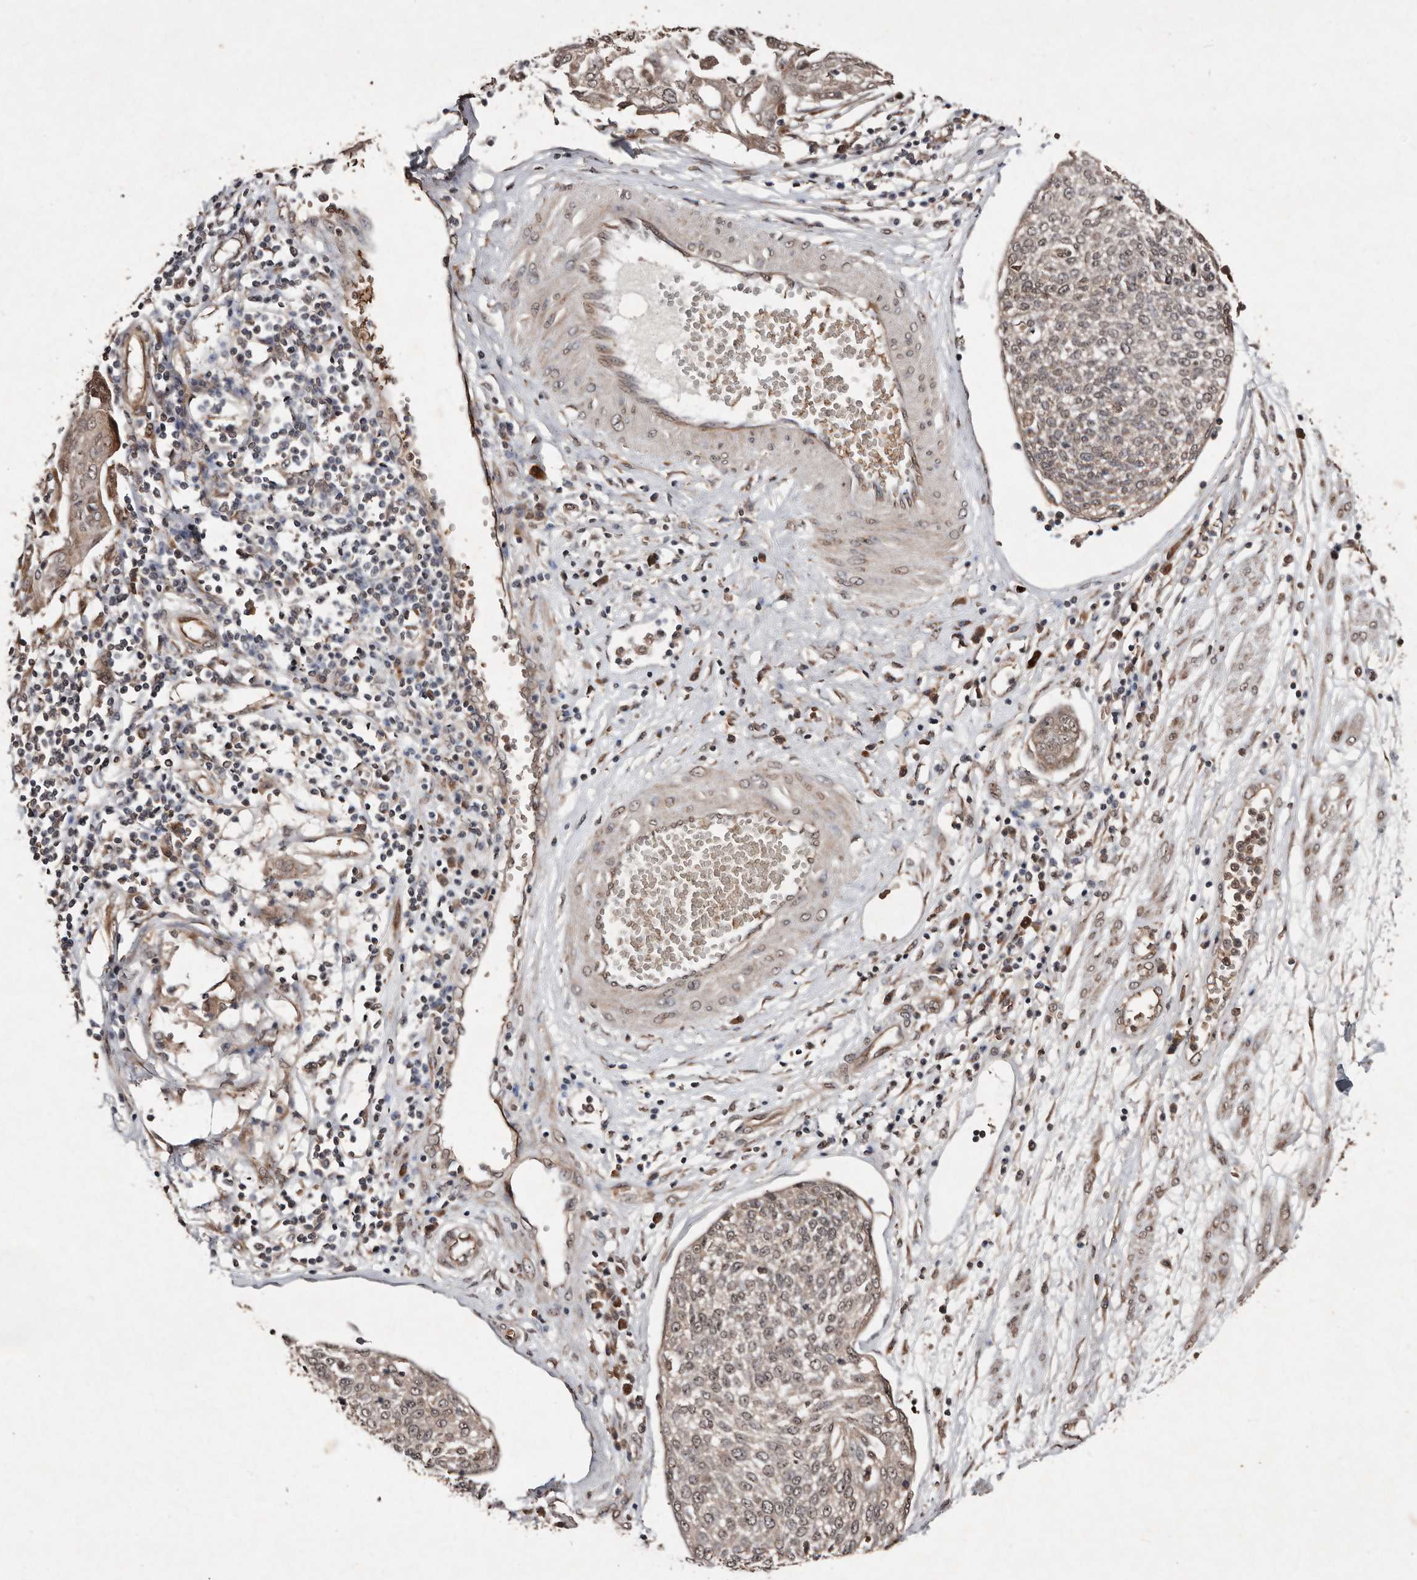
{"staining": {"intensity": "weak", "quantity": ">75%", "location": "cytoplasmic/membranous,nuclear"}, "tissue": "cervical cancer", "cell_type": "Tumor cells", "image_type": "cancer", "snomed": [{"axis": "morphology", "description": "Squamous cell carcinoma, NOS"}, {"axis": "topography", "description": "Cervix"}], "caption": "Human cervical cancer stained with a protein marker exhibits weak staining in tumor cells.", "gene": "DIP2C", "patient": {"sex": "female", "age": 34}}